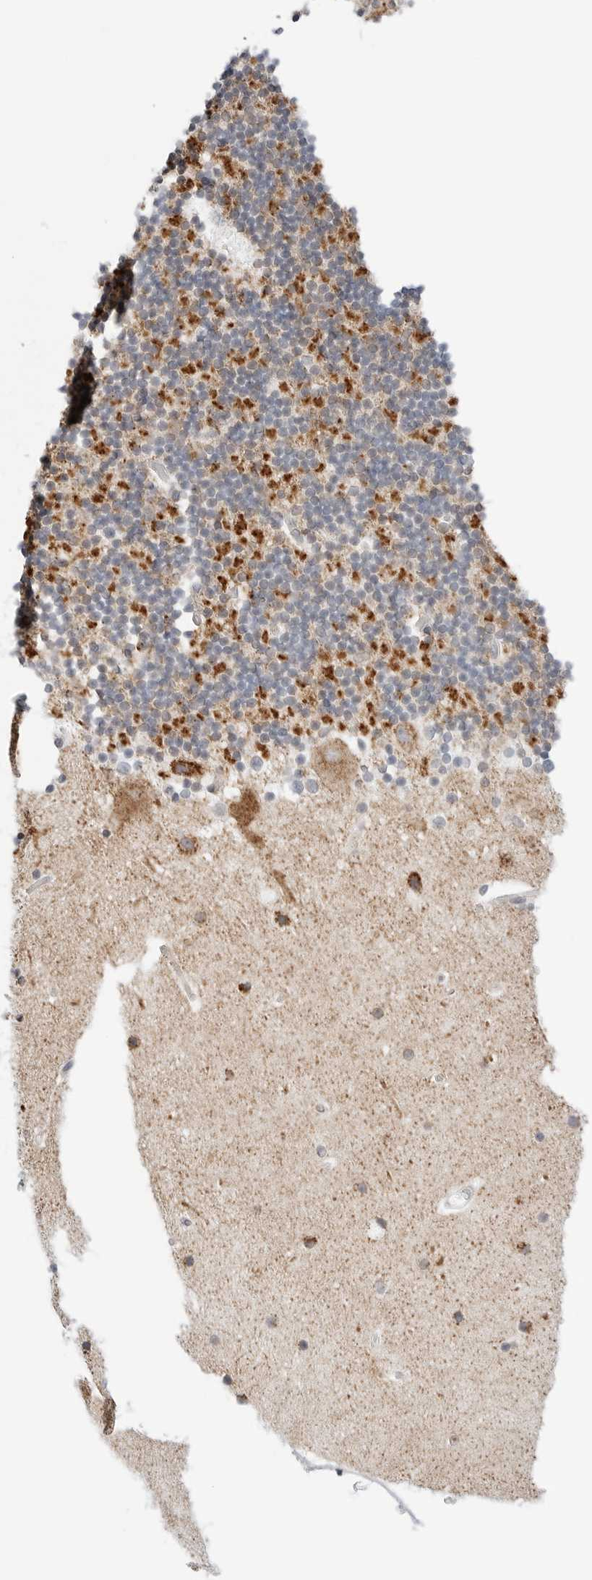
{"staining": {"intensity": "moderate", "quantity": "<25%", "location": "cytoplasmic/membranous"}, "tissue": "cerebellum", "cell_type": "Cells in granular layer", "image_type": "normal", "snomed": [{"axis": "morphology", "description": "Normal tissue, NOS"}, {"axis": "topography", "description": "Cerebellum"}], "caption": "This is a micrograph of immunohistochemistry (IHC) staining of unremarkable cerebellum, which shows moderate expression in the cytoplasmic/membranous of cells in granular layer.", "gene": "ATP5IF1", "patient": {"sex": "male", "age": 57}}